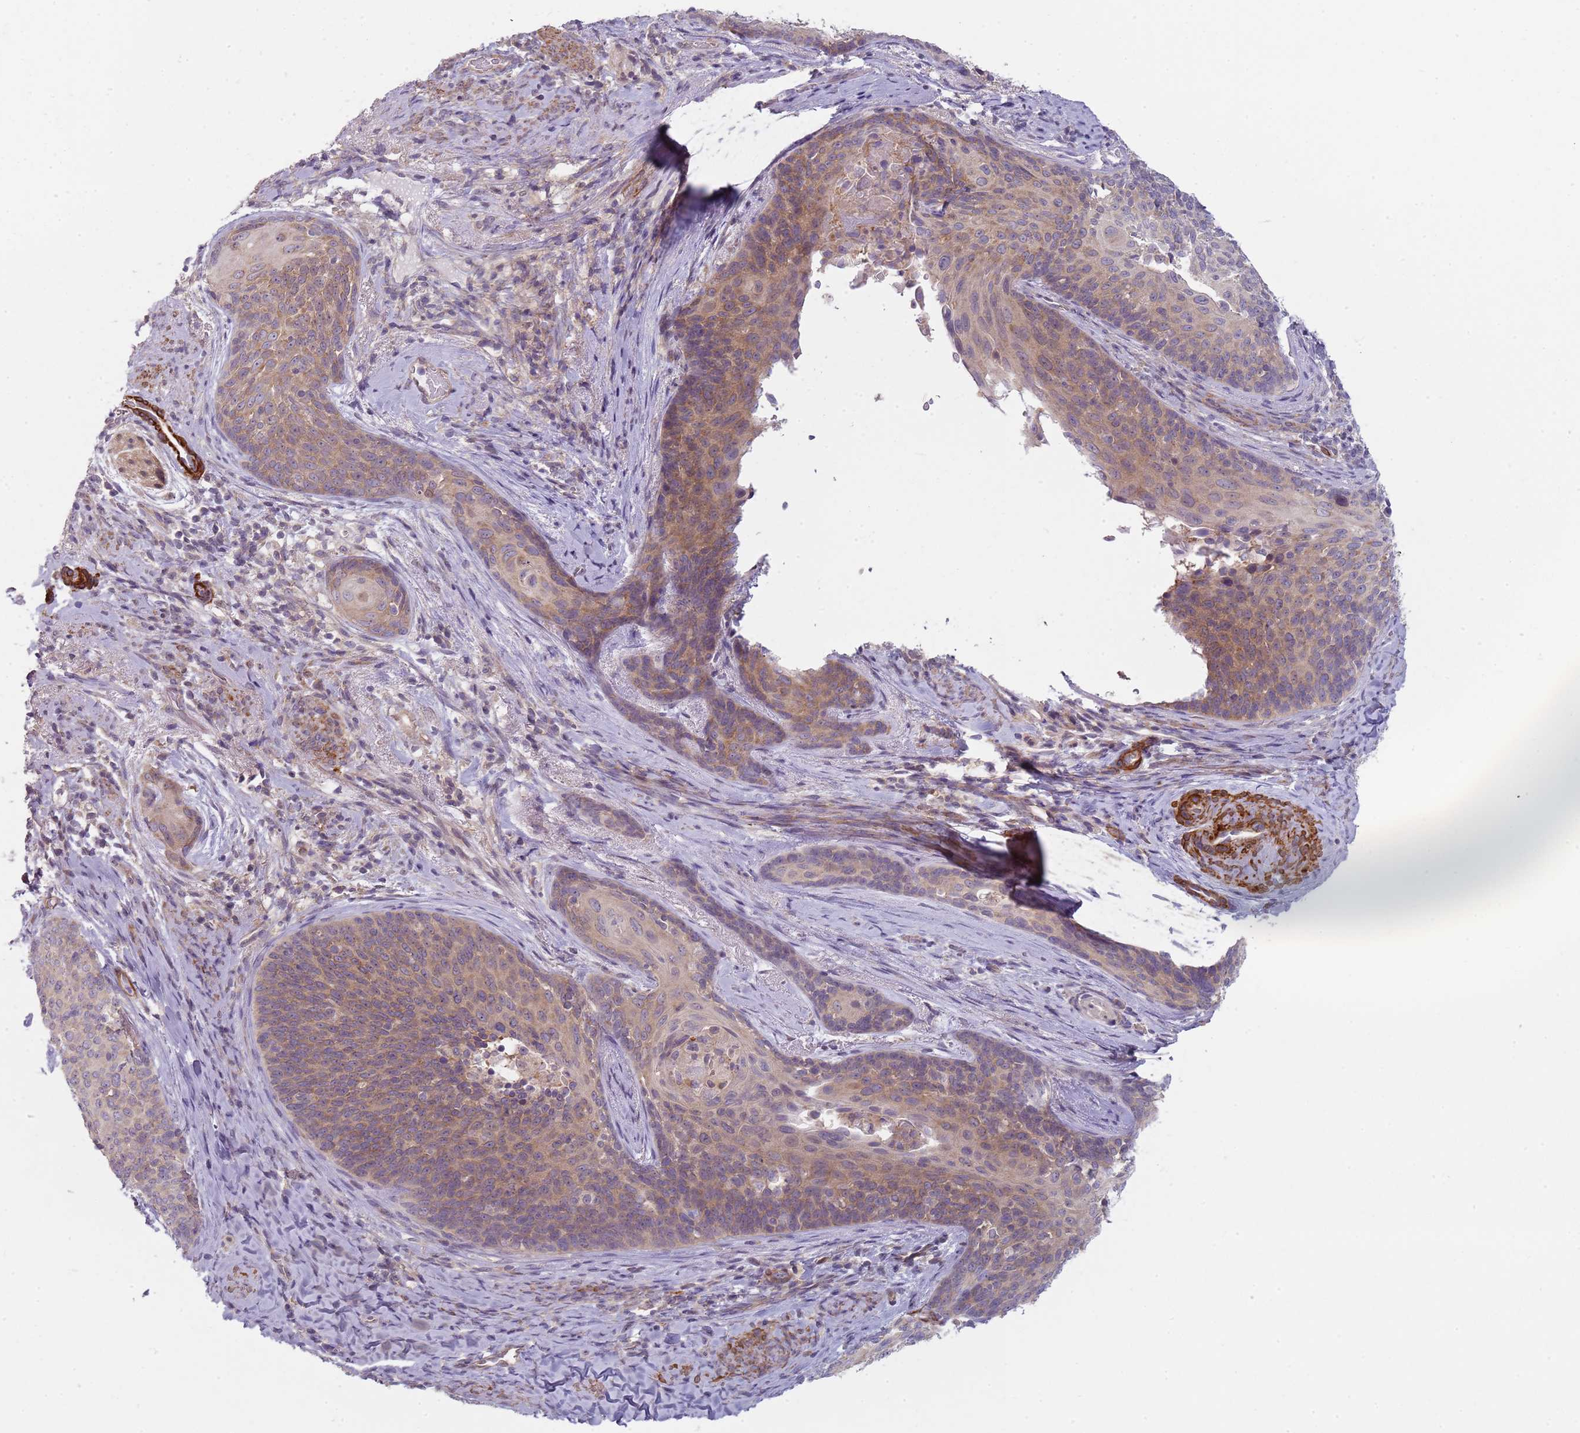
{"staining": {"intensity": "moderate", "quantity": ">75%", "location": "cytoplasmic/membranous"}, "tissue": "cervical cancer", "cell_type": "Tumor cells", "image_type": "cancer", "snomed": [{"axis": "morphology", "description": "Squamous cell carcinoma, NOS"}, {"axis": "topography", "description": "Cervix"}], "caption": "Cervical cancer was stained to show a protein in brown. There is medium levels of moderate cytoplasmic/membranous expression in about >75% of tumor cells. (IHC, brightfield microscopy, high magnification).", "gene": "SLC26A6", "patient": {"sex": "female", "age": 50}}